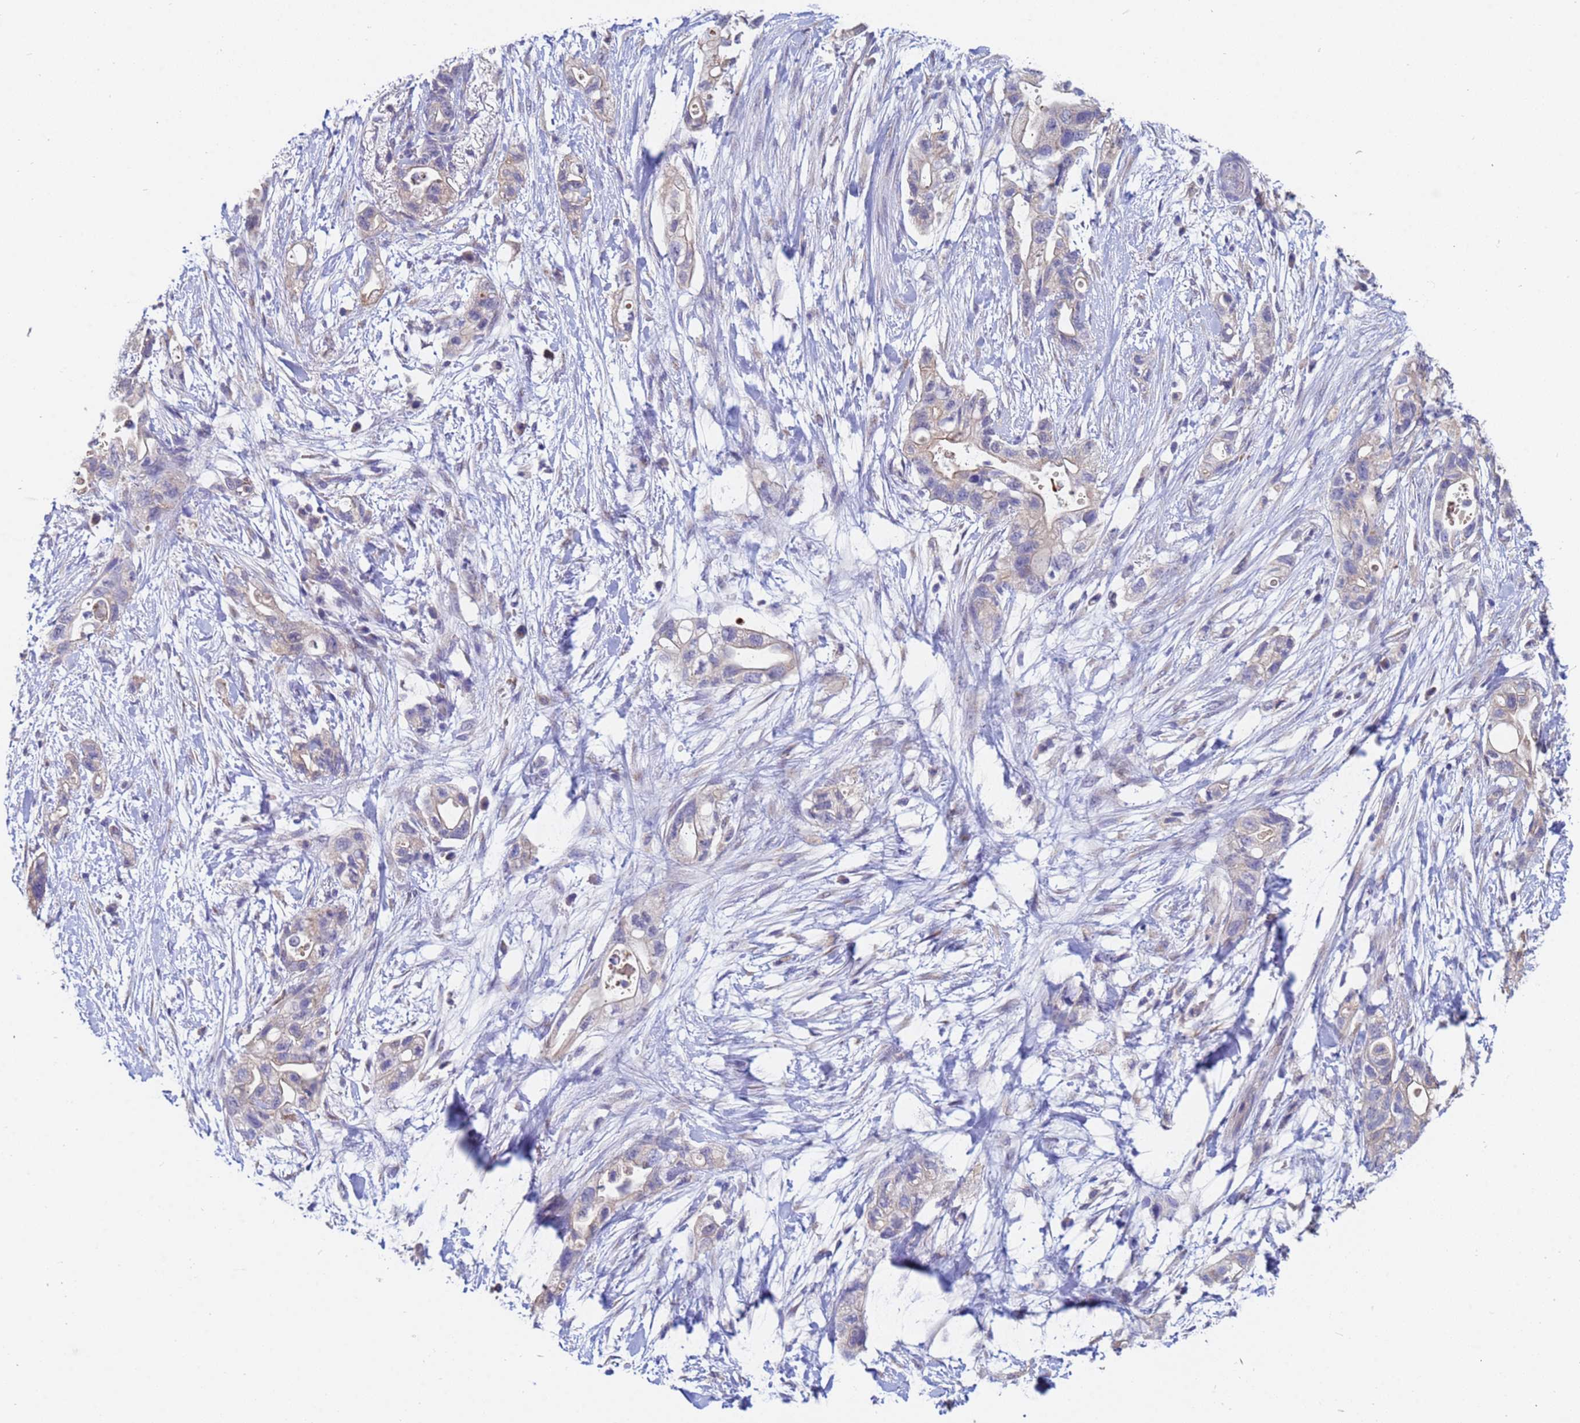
{"staining": {"intensity": "weak", "quantity": "<25%", "location": "cytoplasmic/membranous"}, "tissue": "pancreatic cancer", "cell_type": "Tumor cells", "image_type": "cancer", "snomed": [{"axis": "morphology", "description": "Adenocarcinoma, NOS"}, {"axis": "topography", "description": "Pancreas"}], "caption": "DAB immunohistochemical staining of human pancreatic cancer reveals no significant expression in tumor cells.", "gene": "IHO1", "patient": {"sex": "female", "age": 72}}